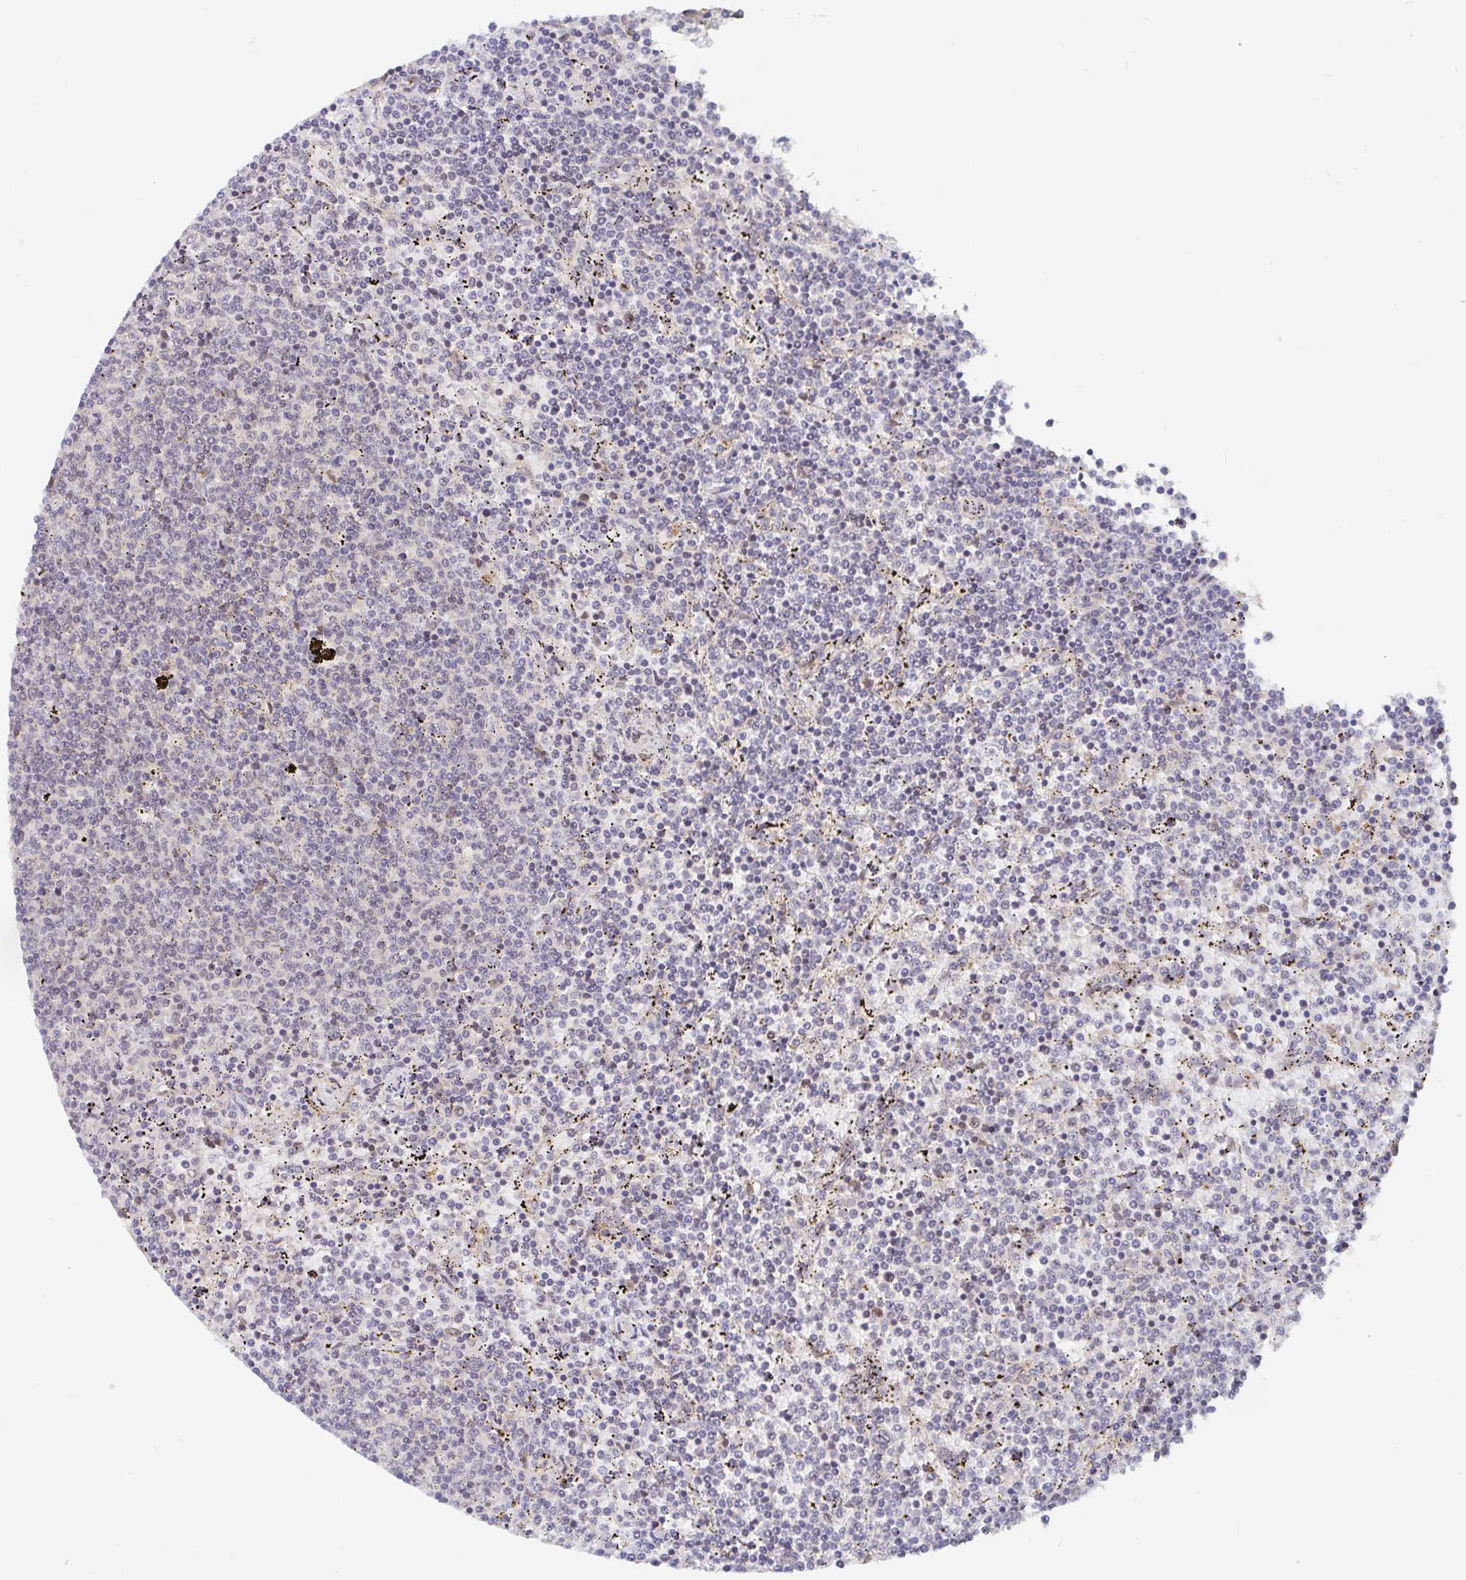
{"staining": {"intensity": "negative", "quantity": "none", "location": "none"}, "tissue": "lymphoma", "cell_type": "Tumor cells", "image_type": "cancer", "snomed": [{"axis": "morphology", "description": "Malignant lymphoma, non-Hodgkin's type, Low grade"}, {"axis": "topography", "description": "Spleen"}], "caption": "The image demonstrates no staining of tumor cells in low-grade malignant lymphoma, non-Hodgkin's type.", "gene": "ALG1", "patient": {"sex": "female", "age": 50}}